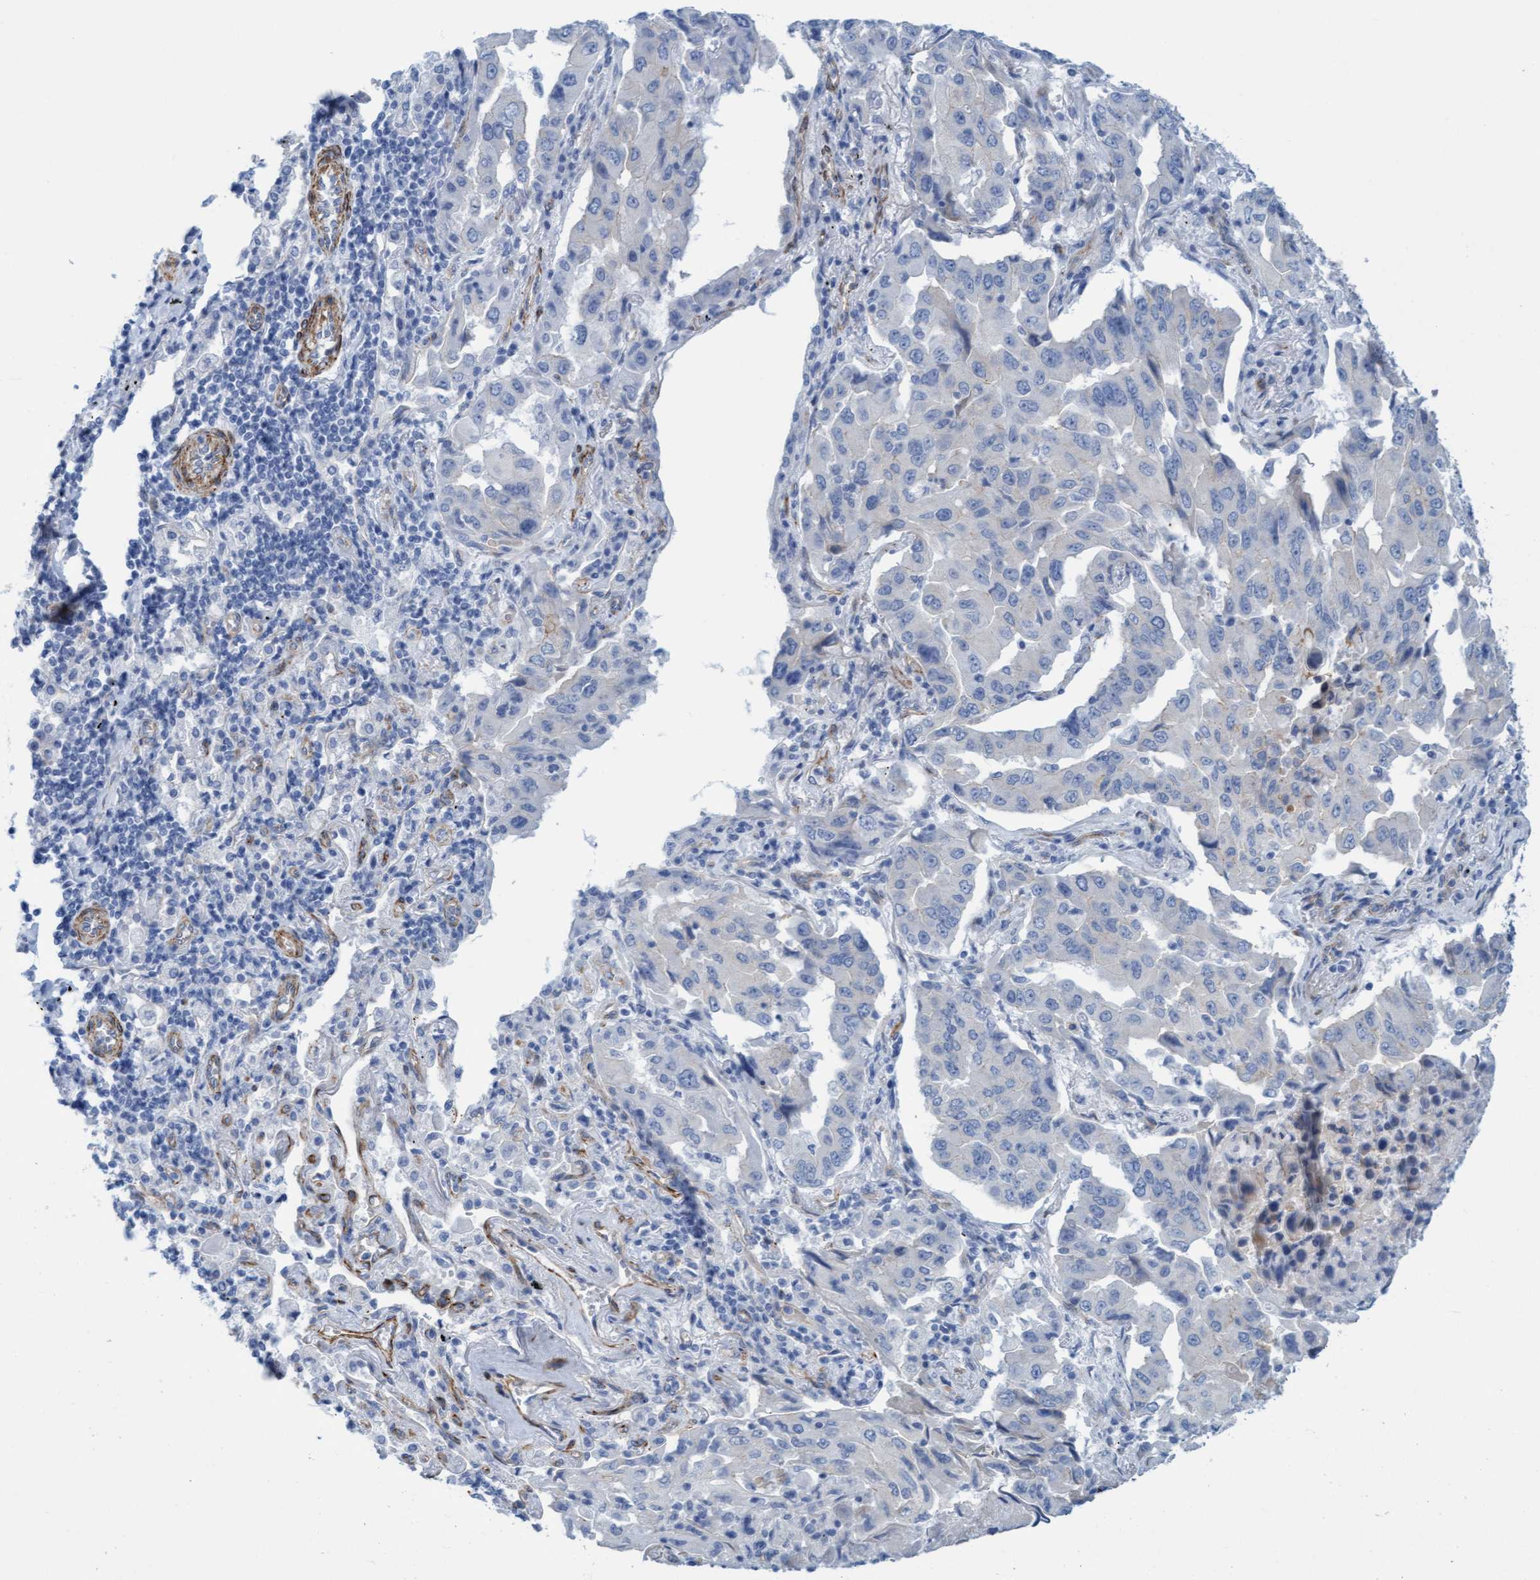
{"staining": {"intensity": "negative", "quantity": "none", "location": "none"}, "tissue": "lung cancer", "cell_type": "Tumor cells", "image_type": "cancer", "snomed": [{"axis": "morphology", "description": "Adenocarcinoma, NOS"}, {"axis": "topography", "description": "Lung"}], "caption": "Immunohistochemistry micrograph of human lung adenocarcinoma stained for a protein (brown), which demonstrates no positivity in tumor cells. (DAB immunohistochemistry with hematoxylin counter stain).", "gene": "MTFR1", "patient": {"sex": "female", "age": 65}}